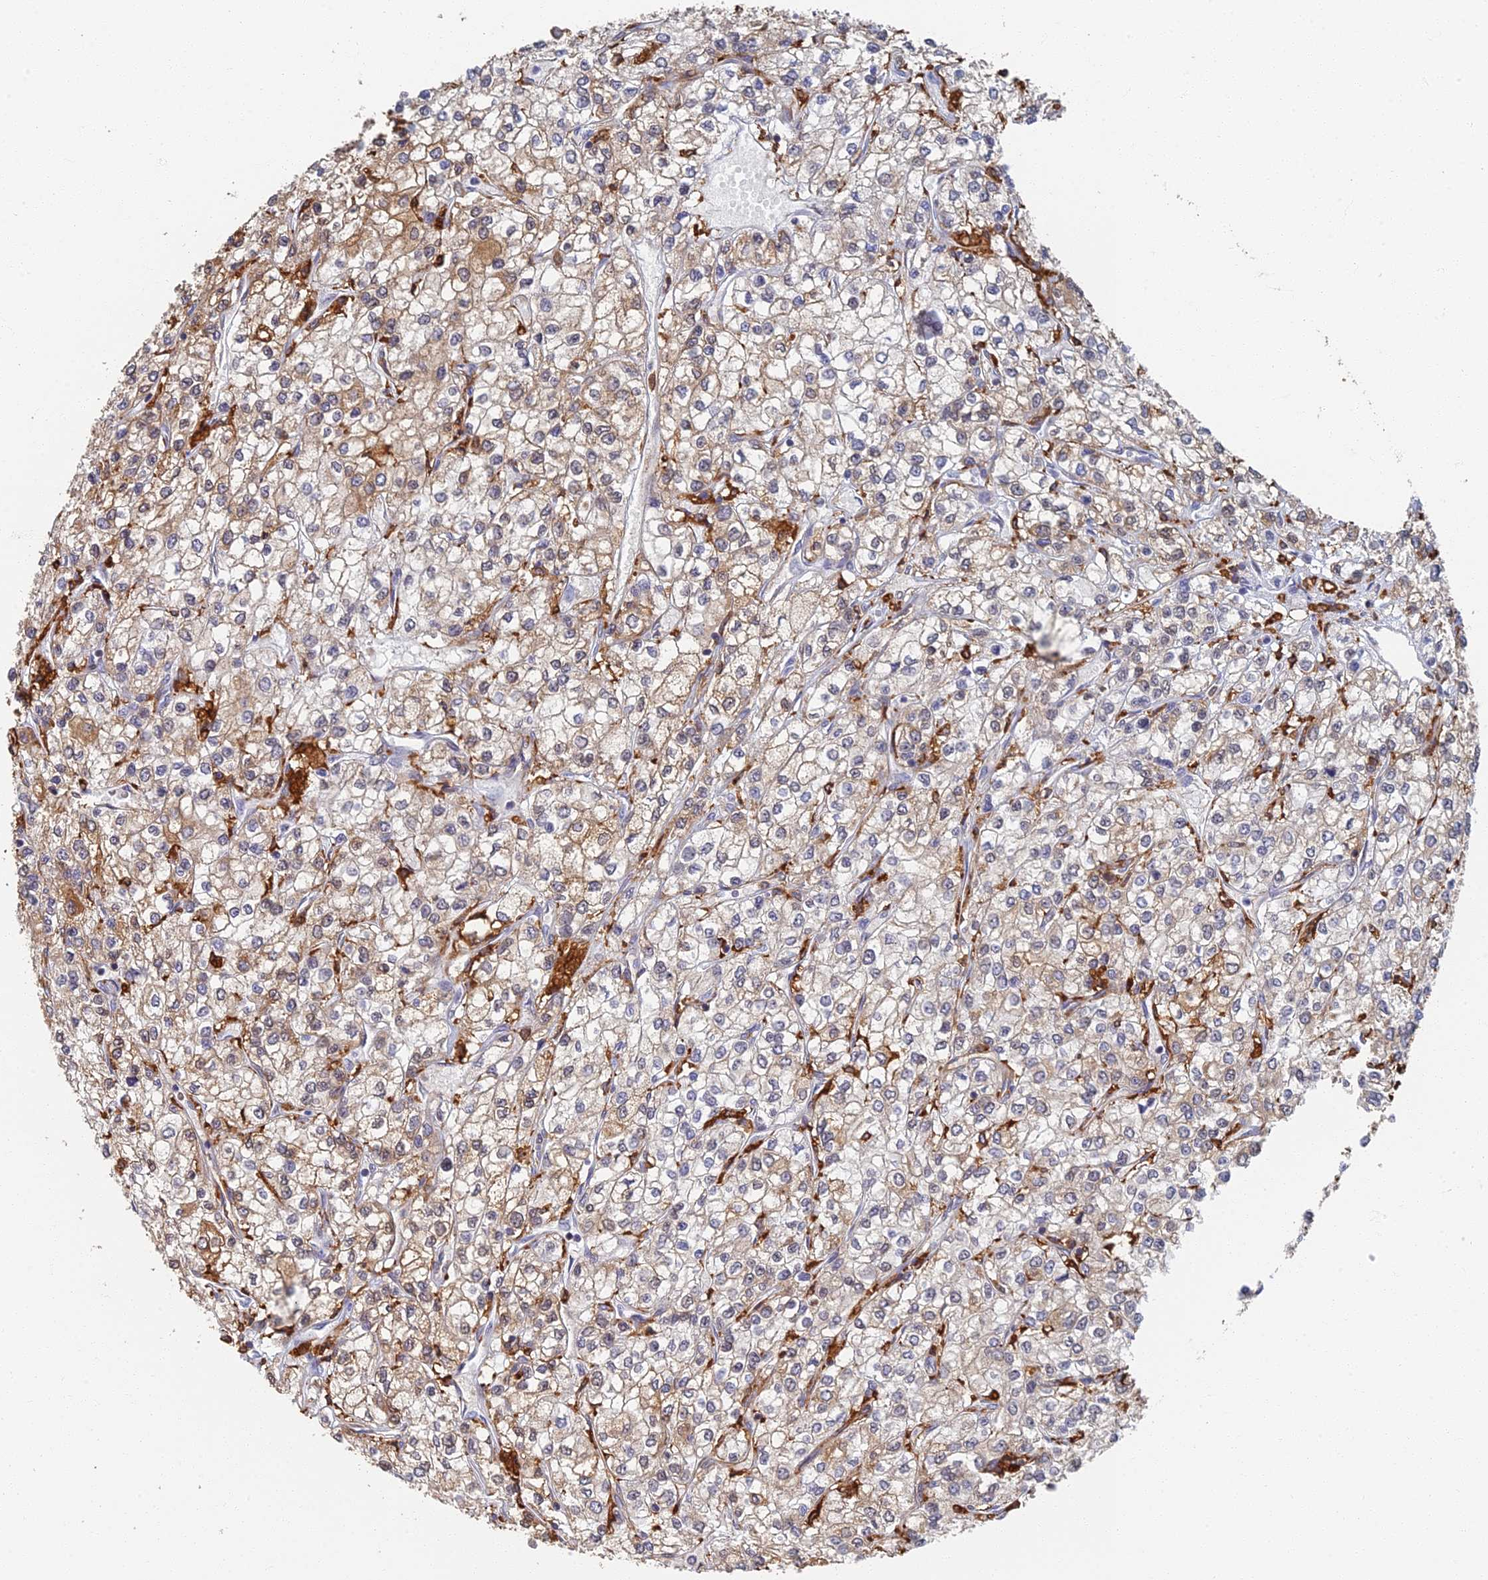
{"staining": {"intensity": "weak", "quantity": "25%-75%", "location": "cytoplasmic/membranous"}, "tissue": "renal cancer", "cell_type": "Tumor cells", "image_type": "cancer", "snomed": [{"axis": "morphology", "description": "Adenocarcinoma, NOS"}, {"axis": "topography", "description": "Kidney"}], "caption": "The image displays staining of renal adenocarcinoma, revealing weak cytoplasmic/membranous protein expression (brown color) within tumor cells. (Stains: DAB in brown, nuclei in blue, Microscopy: brightfield microscopy at high magnification).", "gene": "GPATCH1", "patient": {"sex": "male", "age": 80}}